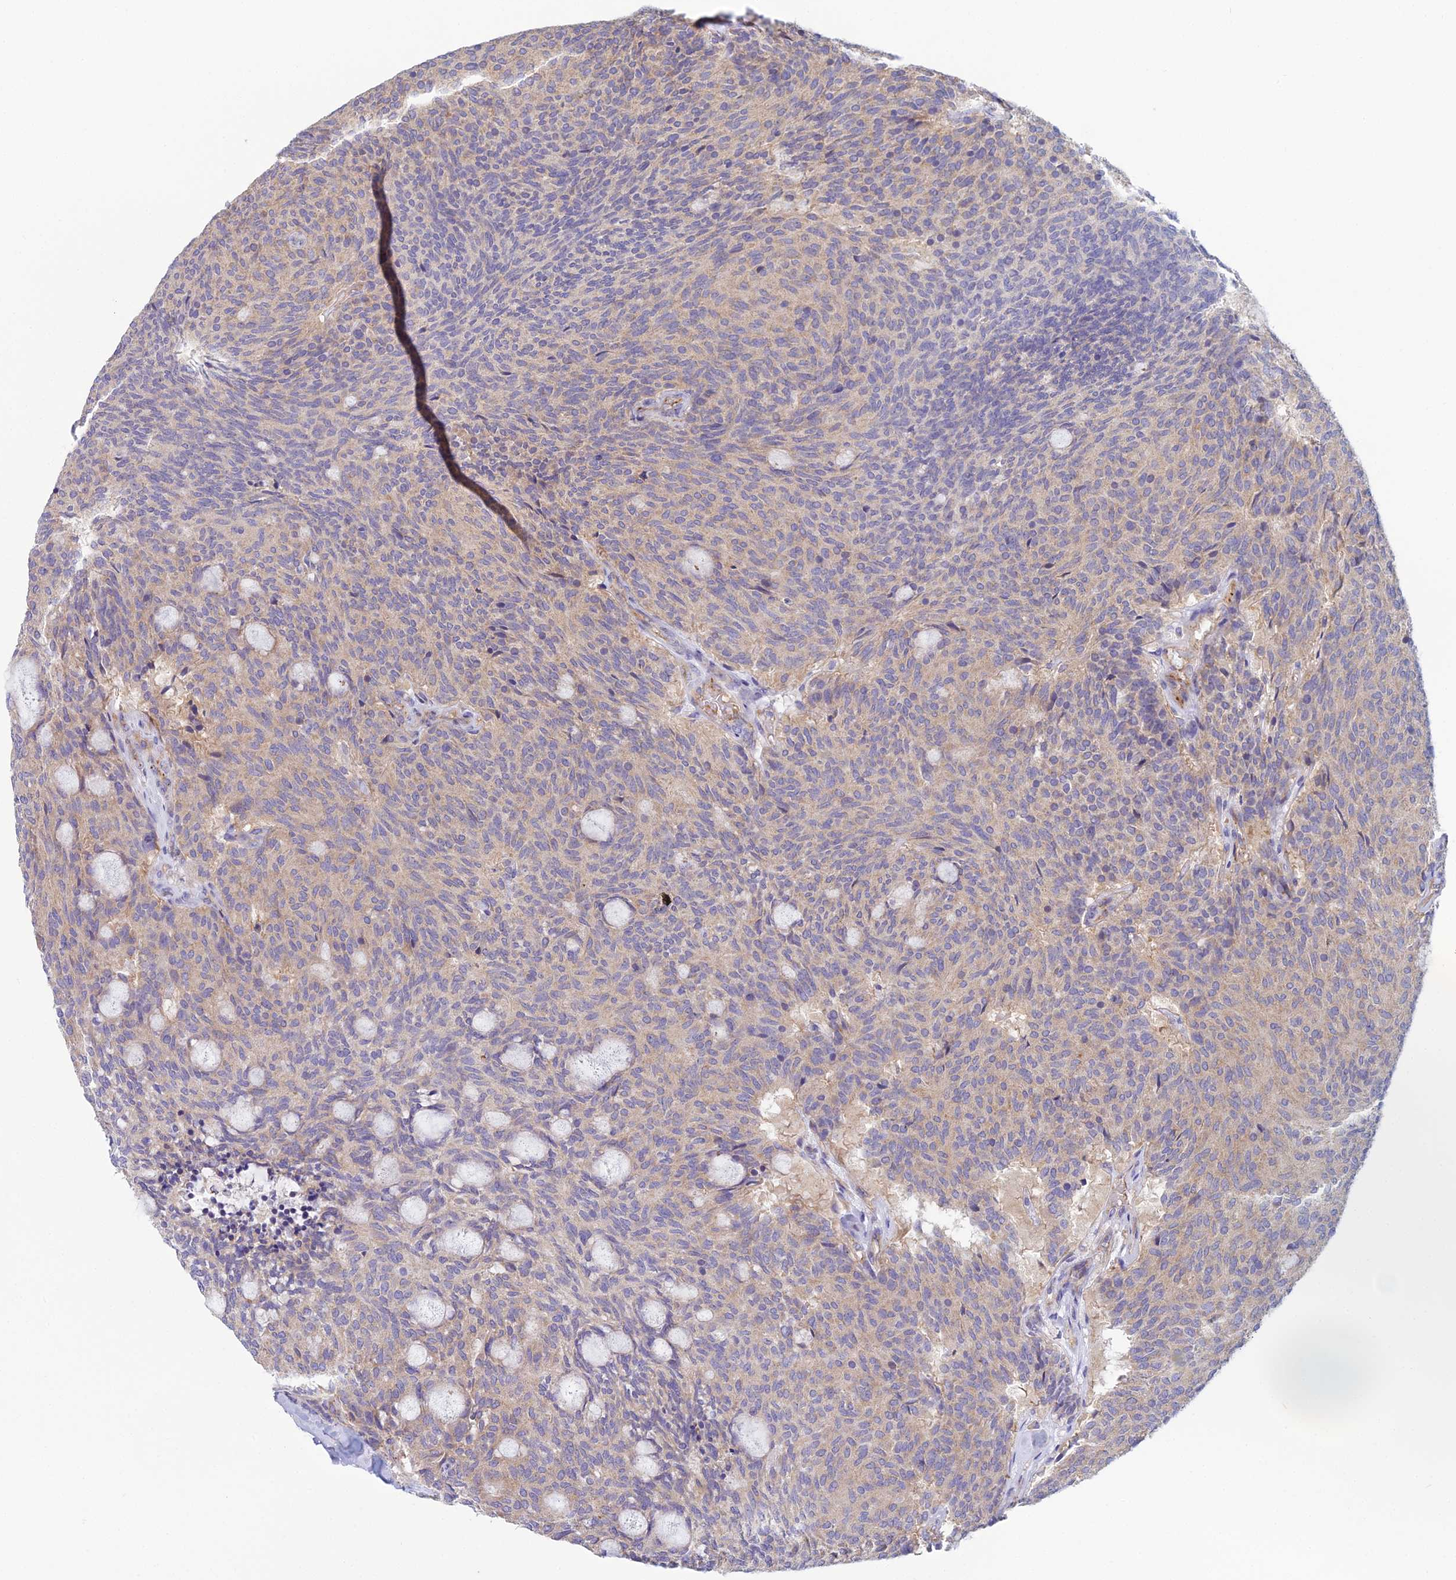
{"staining": {"intensity": "weak", "quantity": "25%-75%", "location": "cytoplasmic/membranous"}, "tissue": "carcinoid", "cell_type": "Tumor cells", "image_type": "cancer", "snomed": [{"axis": "morphology", "description": "Carcinoid, malignant, NOS"}, {"axis": "topography", "description": "Pancreas"}], "caption": "Tumor cells exhibit low levels of weak cytoplasmic/membranous positivity in approximately 25%-75% of cells in human malignant carcinoid.", "gene": "ZNF564", "patient": {"sex": "female", "age": 54}}